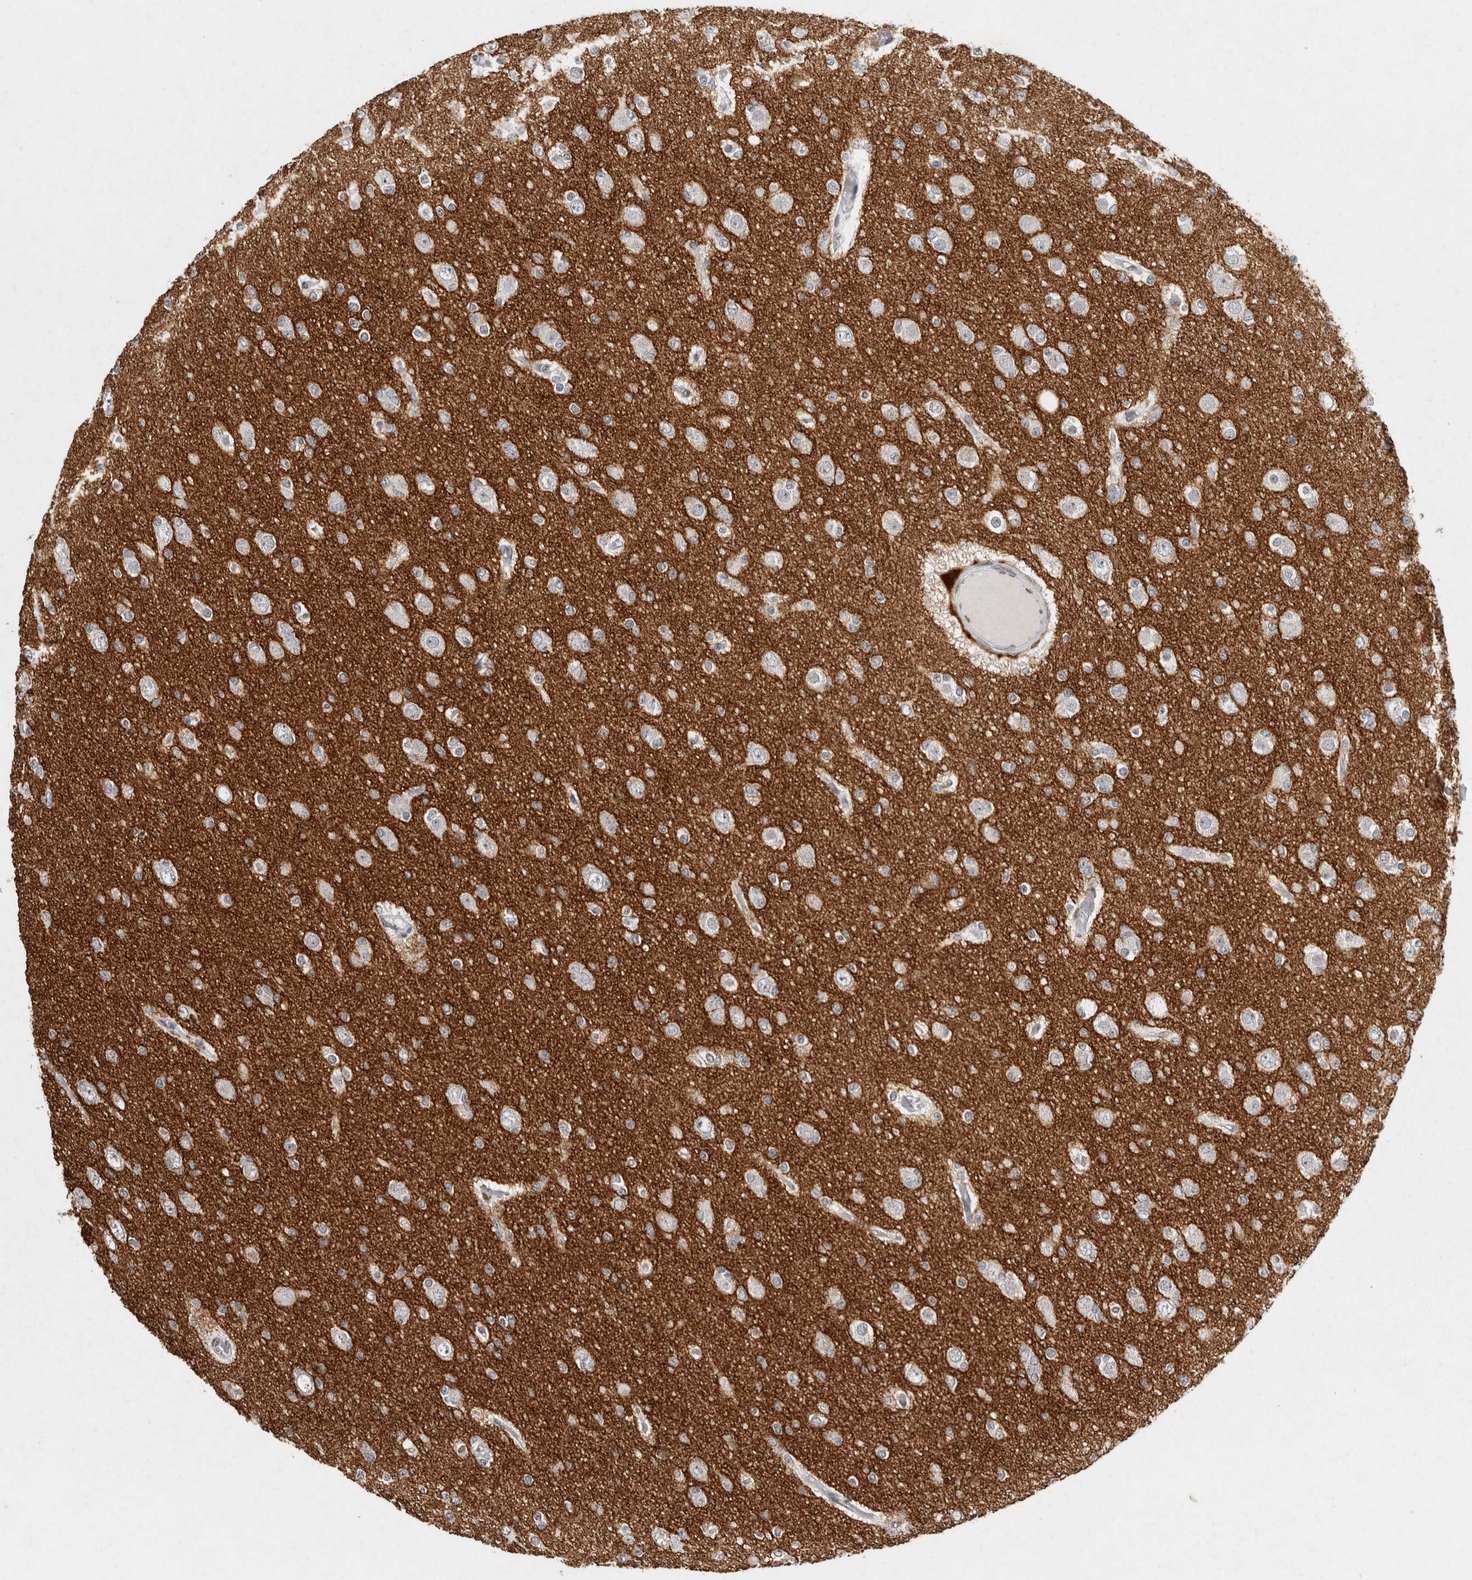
{"staining": {"intensity": "negative", "quantity": "none", "location": "none"}, "tissue": "glioma", "cell_type": "Tumor cells", "image_type": "cancer", "snomed": [{"axis": "morphology", "description": "Glioma, malignant, Low grade"}, {"axis": "topography", "description": "Brain"}], "caption": "Malignant glioma (low-grade) was stained to show a protein in brown. There is no significant positivity in tumor cells. Nuclei are stained in blue.", "gene": "CNTN1", "patient": {"sex": "female", "age": 22}}